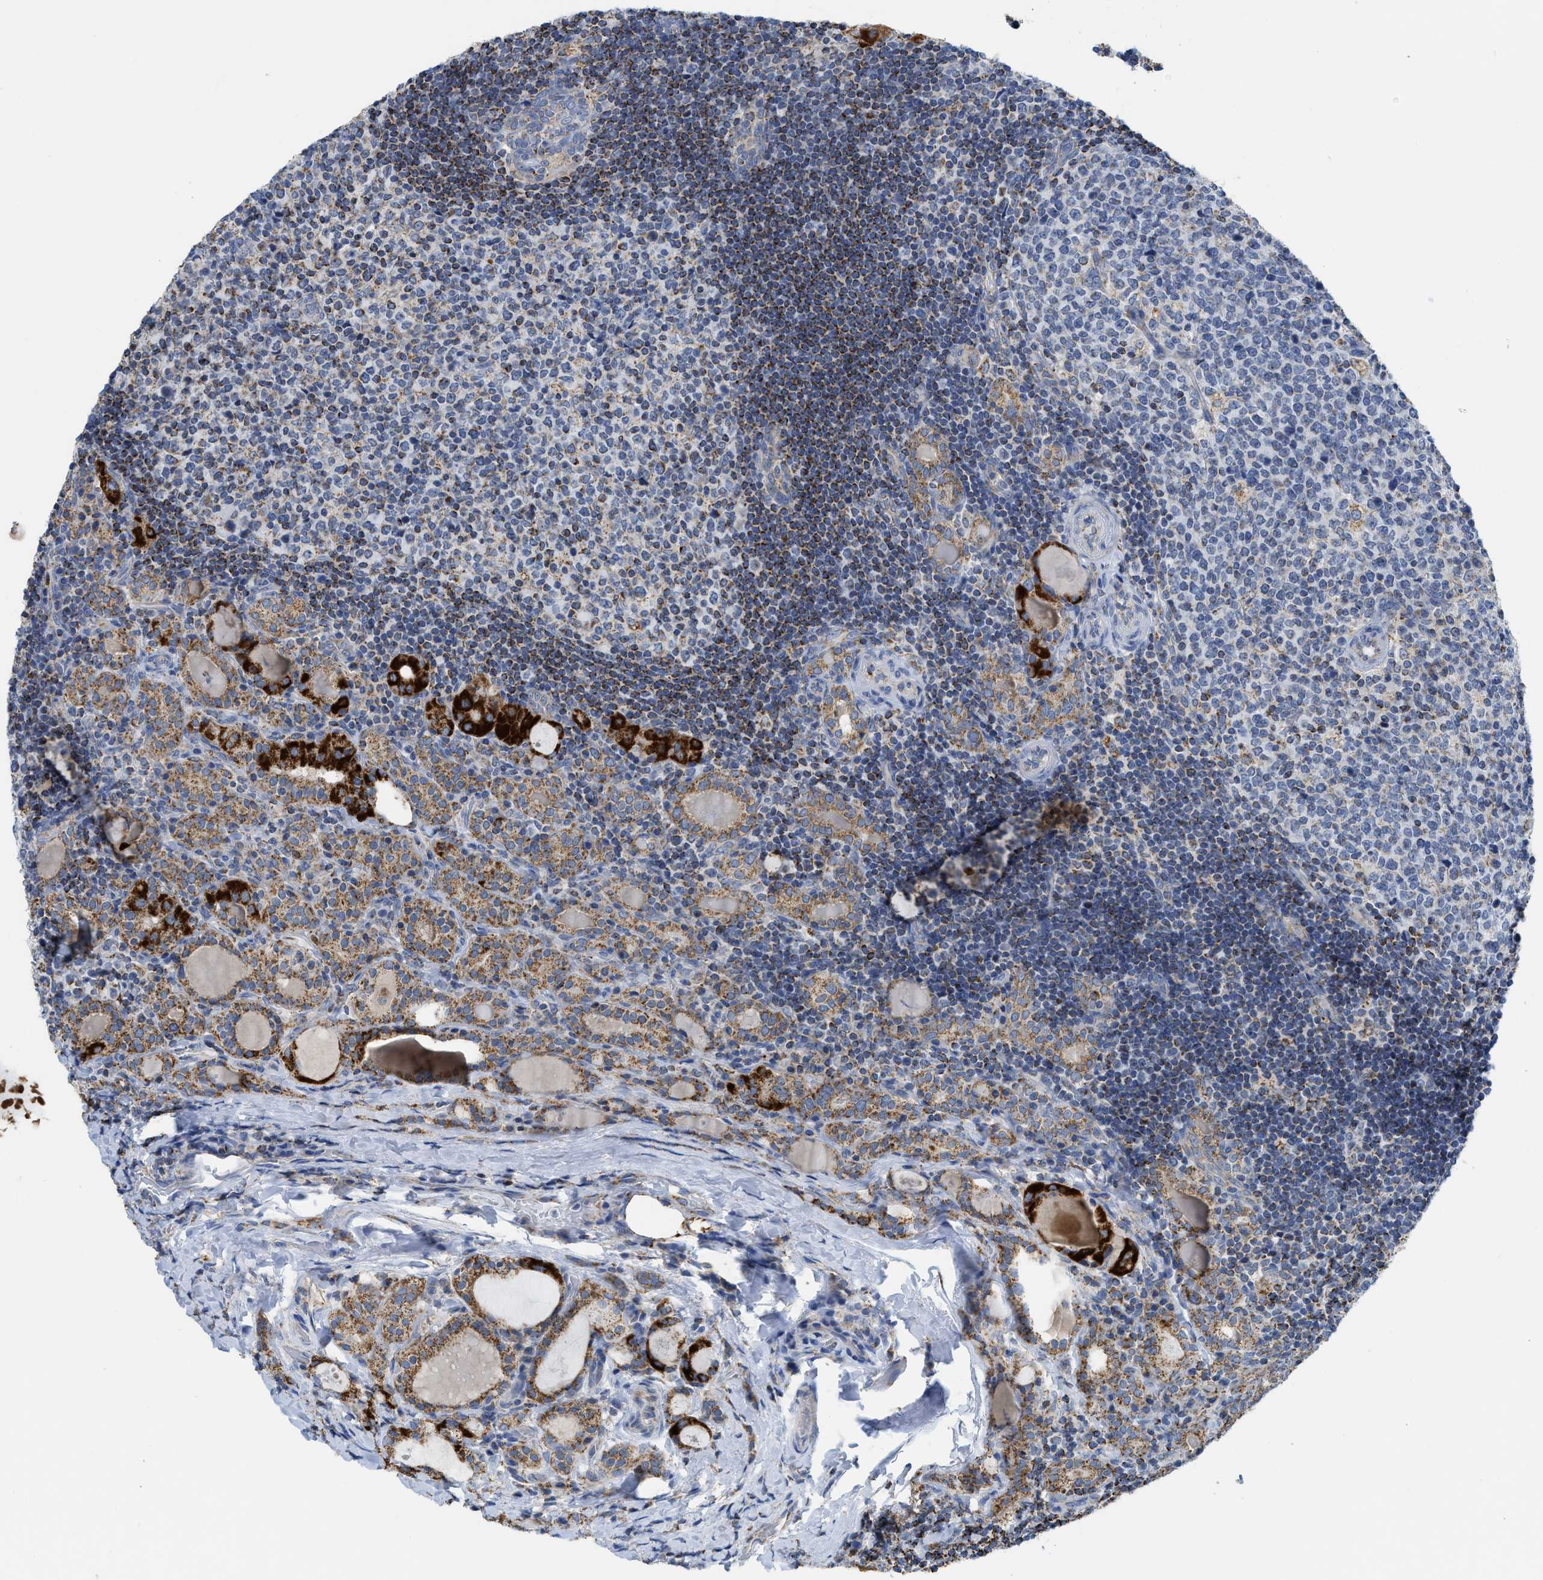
{"staining": {"intensity": "strong", "quantity": "<25%", "location": "cytoplasmic/membranous"}, "tissue": "thyroid cancer", "cell_type": "Tumor cells", "image_type": "cancer", "snomed": [{"axis": "morphology", "description": "Papillary adenocarcinoma, NOS"}, {"axis": "topography", "description": "Thyroid gland"}], "caption": "Papillary adenocarcinoma (thyroid) stained with a brown dye displays strong cytoplasmic/membranous positive staining in about <25% of tumor cells.", "gene": "GATD3", "patient": {"sex": "female", "age": 42}}